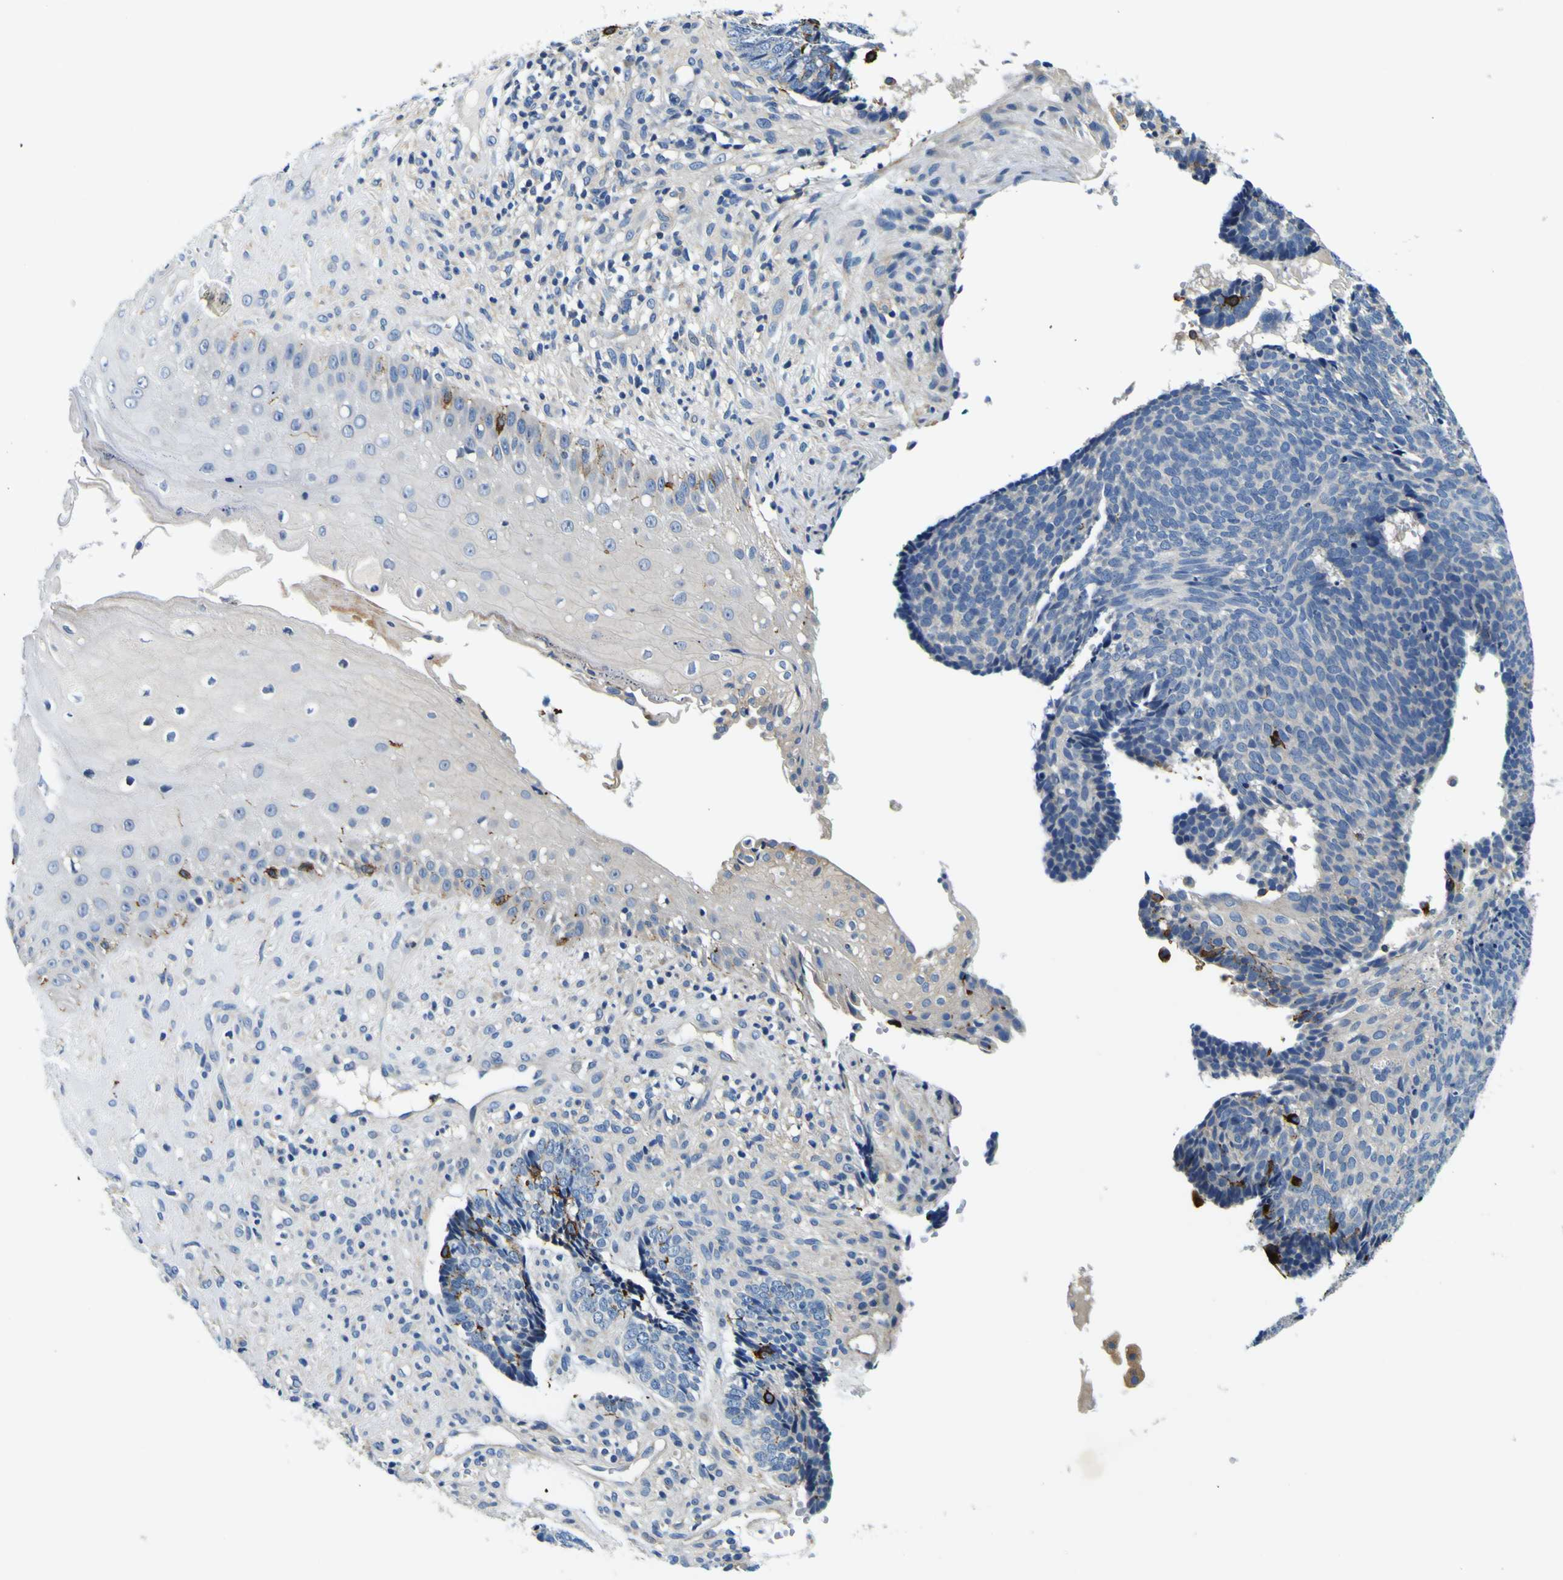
{"staining": {"intensity": "strong", "quantity": "<25%", "location": "cytoplasmic/membranous"}, "tissue": "skin cancer", "cell_type": "Tumor cells", "image_type": "cancer", "snomed": [{"axis": "morphology", "description": "Basal cell carcinoma"}, {"axis": "topography", "description": "Skin"}], "caption": "High-power microscopy captured an immunohistochemistry (IHC) image of skin basal cell carcinoma, revealing strong cytoplasmic/membranous expression in about <25% of tumor cells.", "gene": "CLSTN1", "patient": {"sex": "male", "age": 84}}